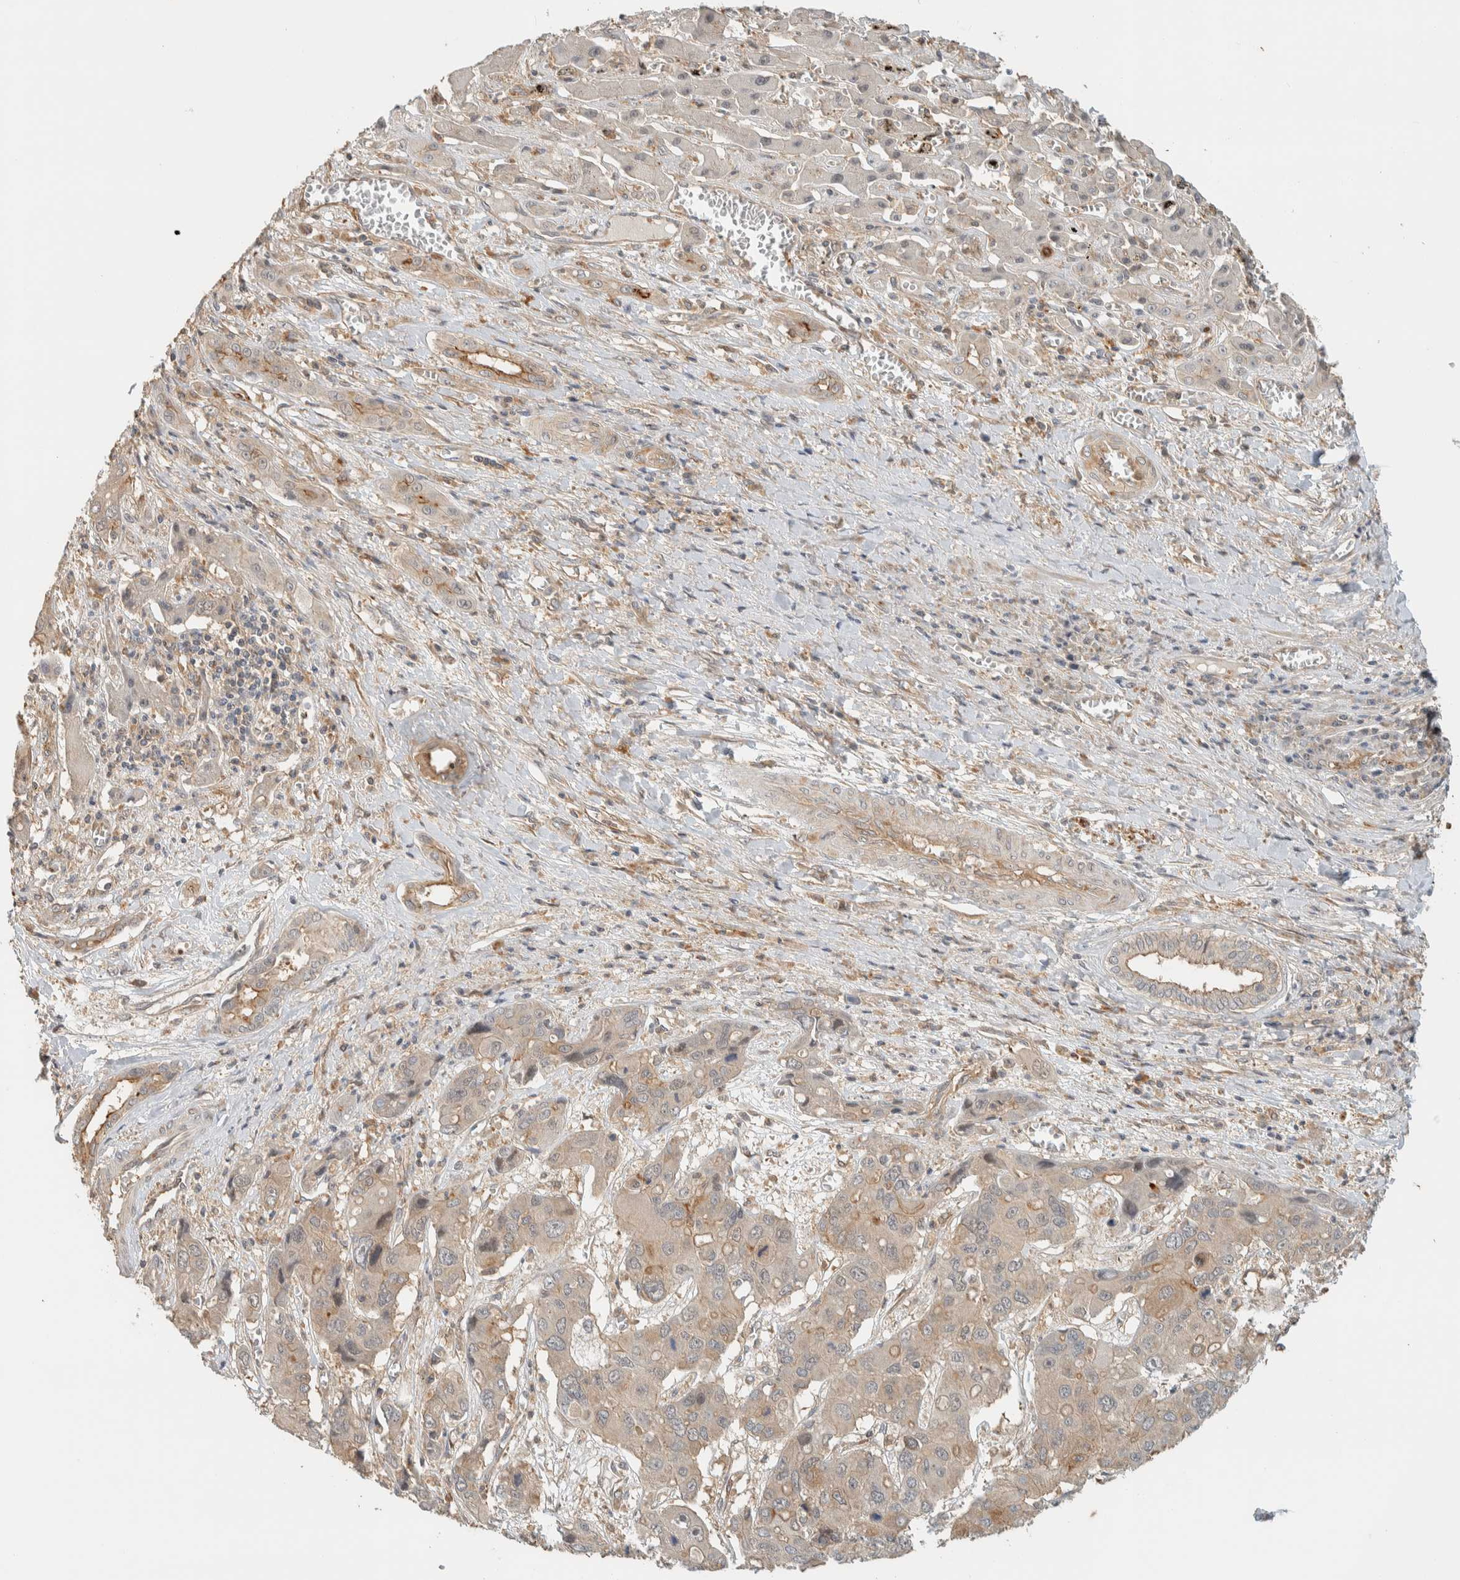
{"staining": {"intensity": "moderate", "quantity": "<25%", "location": "cytoplasmic/membranous"}, "tissue": "liver cancer", "cell_type": "Tumor cells", "image_type": "cancer", "snomed": [{"axis": "morphology", "description": "Cholangiocarcinoma"}, {"axis": "topography", "description": "Liver"}], "caption": "This image exhibits liver cholangiocarcinoma stained with immunohistochemistry to label a protein in brown. The cytoplasmic/membranous of tumor cells show moderate positivity for the protein. Nuclei are counter-stained blue.", "gene": "RAB11FIP1", "patient": {"sex": "male", "age": 67}}